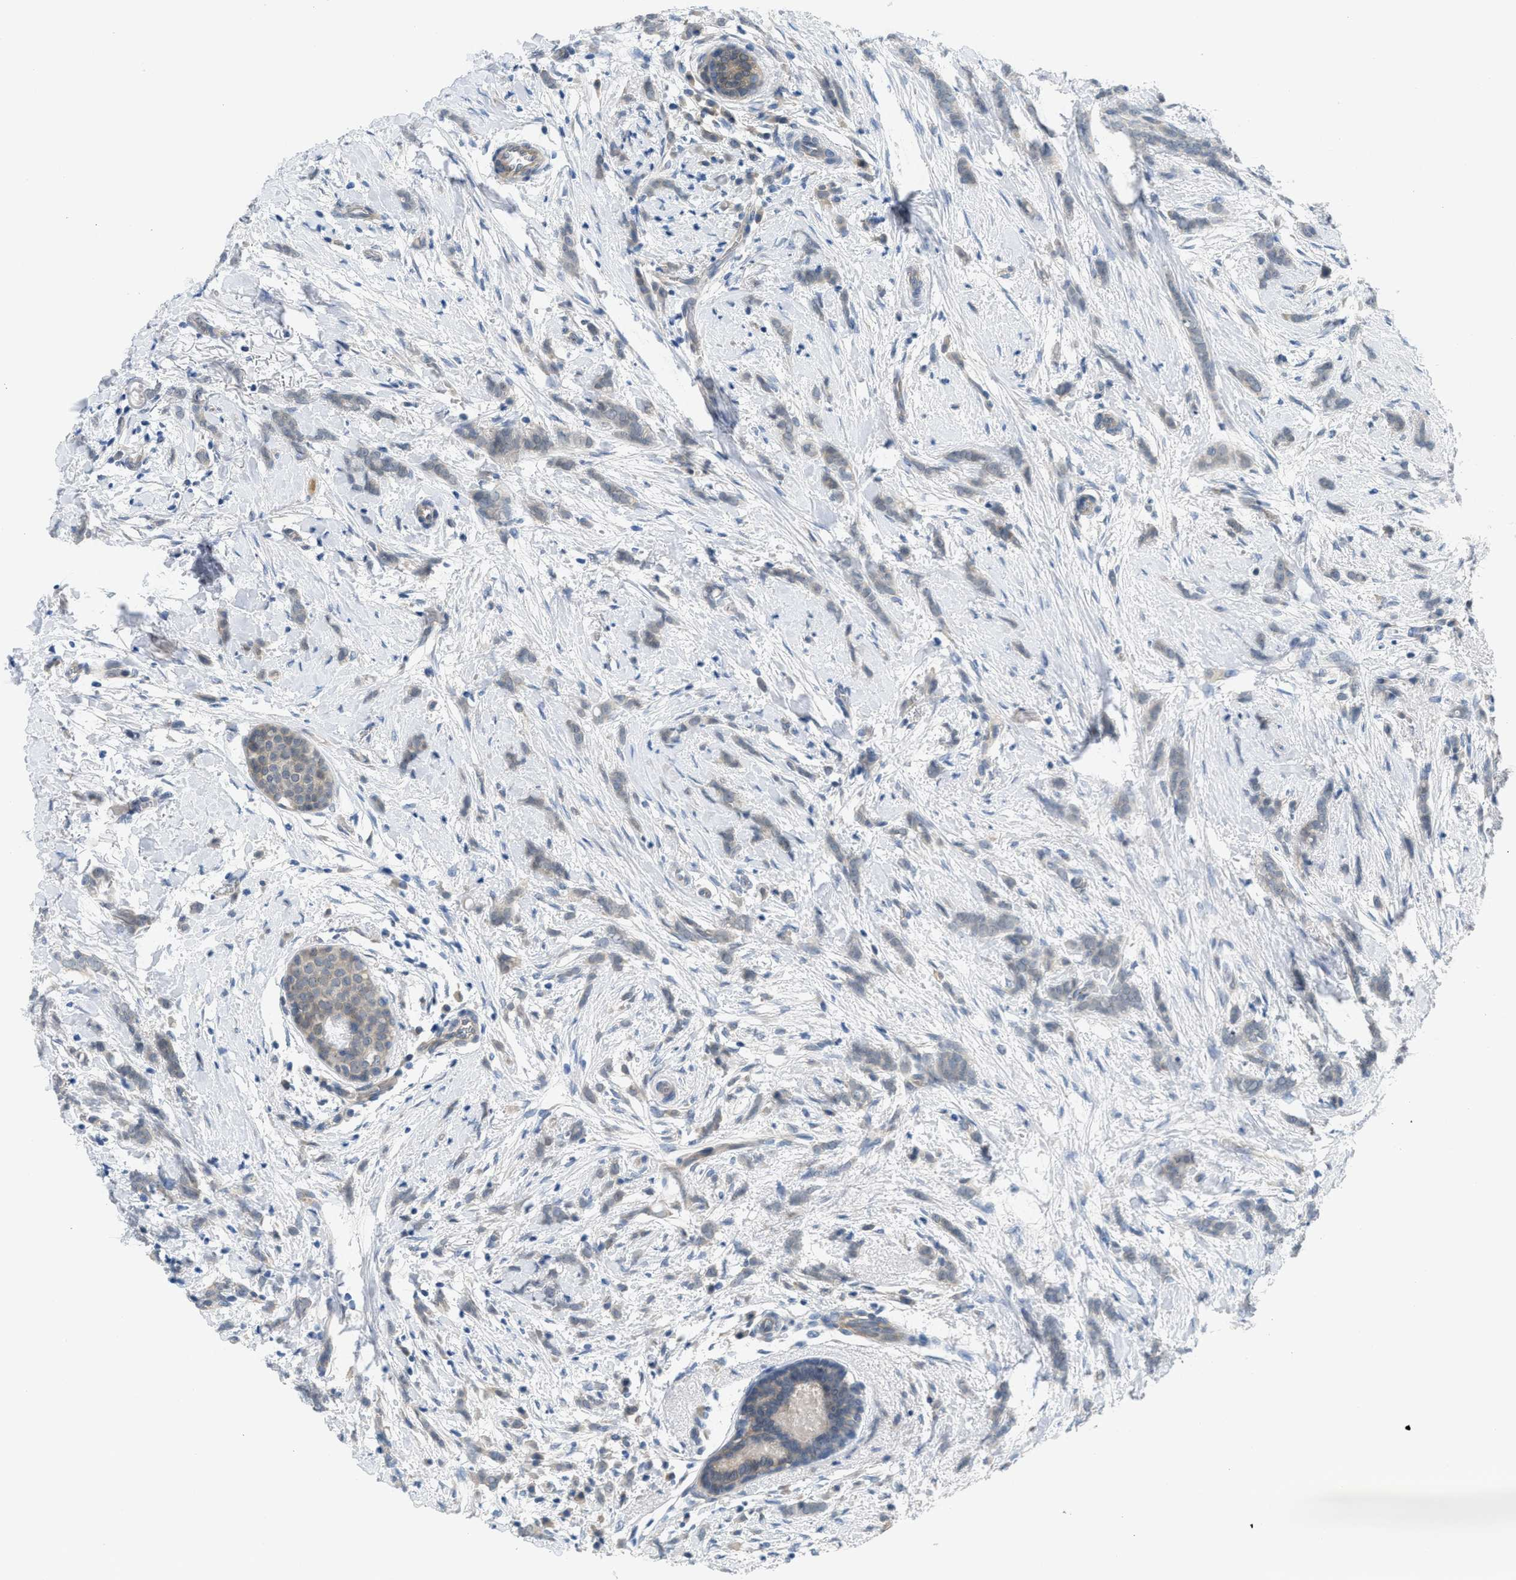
{"staining": {"intensity": "negative", "quantity": "none", "location": "none"}, "tissue": "breast cancer", "cell_type": "Tumor cells", "image_type": "cancer", "snomed": [{"axis": "morphology", "description": "Lobular carcinoma, in situ"}, {"axis": "morphology", "description": "Lobular carcinoma"}, {"axis": "topography", "description": "Breast"}], "caption": "Tumor cells are negative for protein expression in human lobular carcinoma (breast).", "gene": "TNFAIP1", "patient": {"sex": "female", "age": 41}}